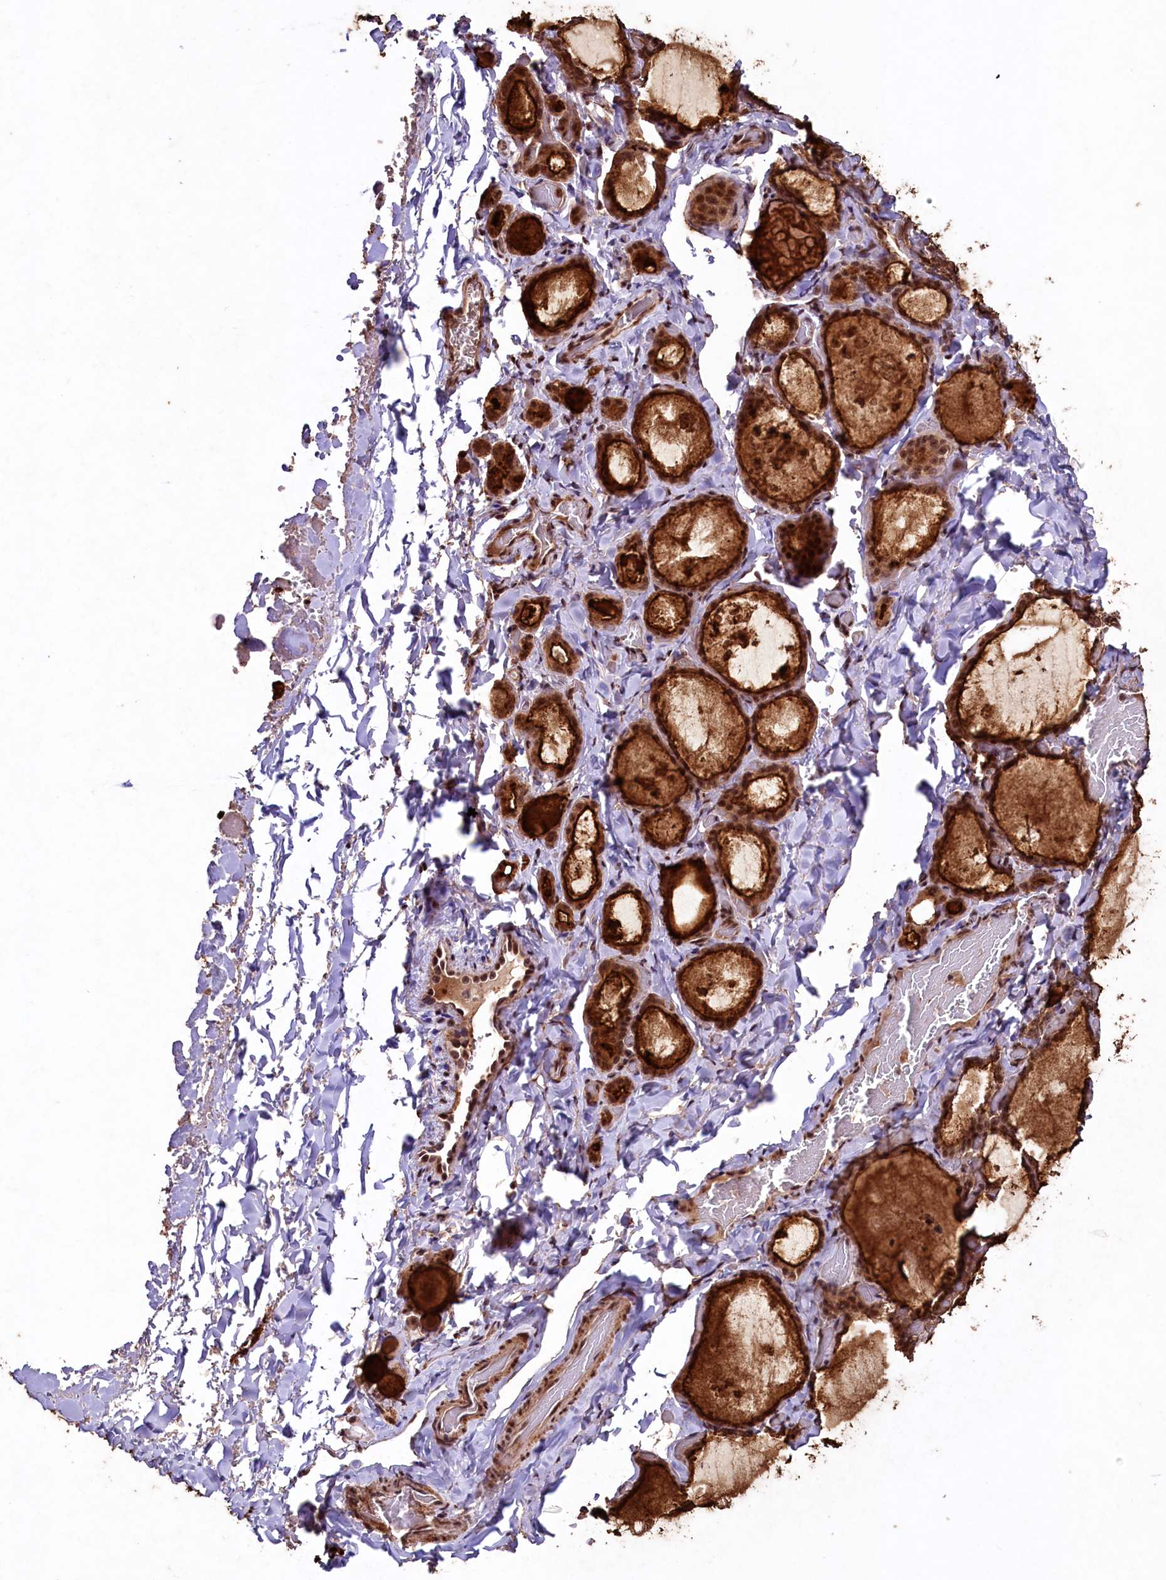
{"staining": {"intensity": "strong", "quantity": ">75%", "location": "cytoplasmic/membranous,nuclear"}, "tissue": "thyroid gland", "cell_type": "Glandular cells", "image_type": "normal", "snomed": [{"axis": "morphology", "description": "Normal tissue, NOS"}, {"axis": "topography", "description": "Thyroid gland"}], "caption": "Strong cytoplasmic/membranous,nuclear positivity for a protein is present in about >75% of glandular cells of benign thyroid gland using immunohistochemistry.", "gene": "SFSWAP", "patient": {"sex": "female", "age": 44}}